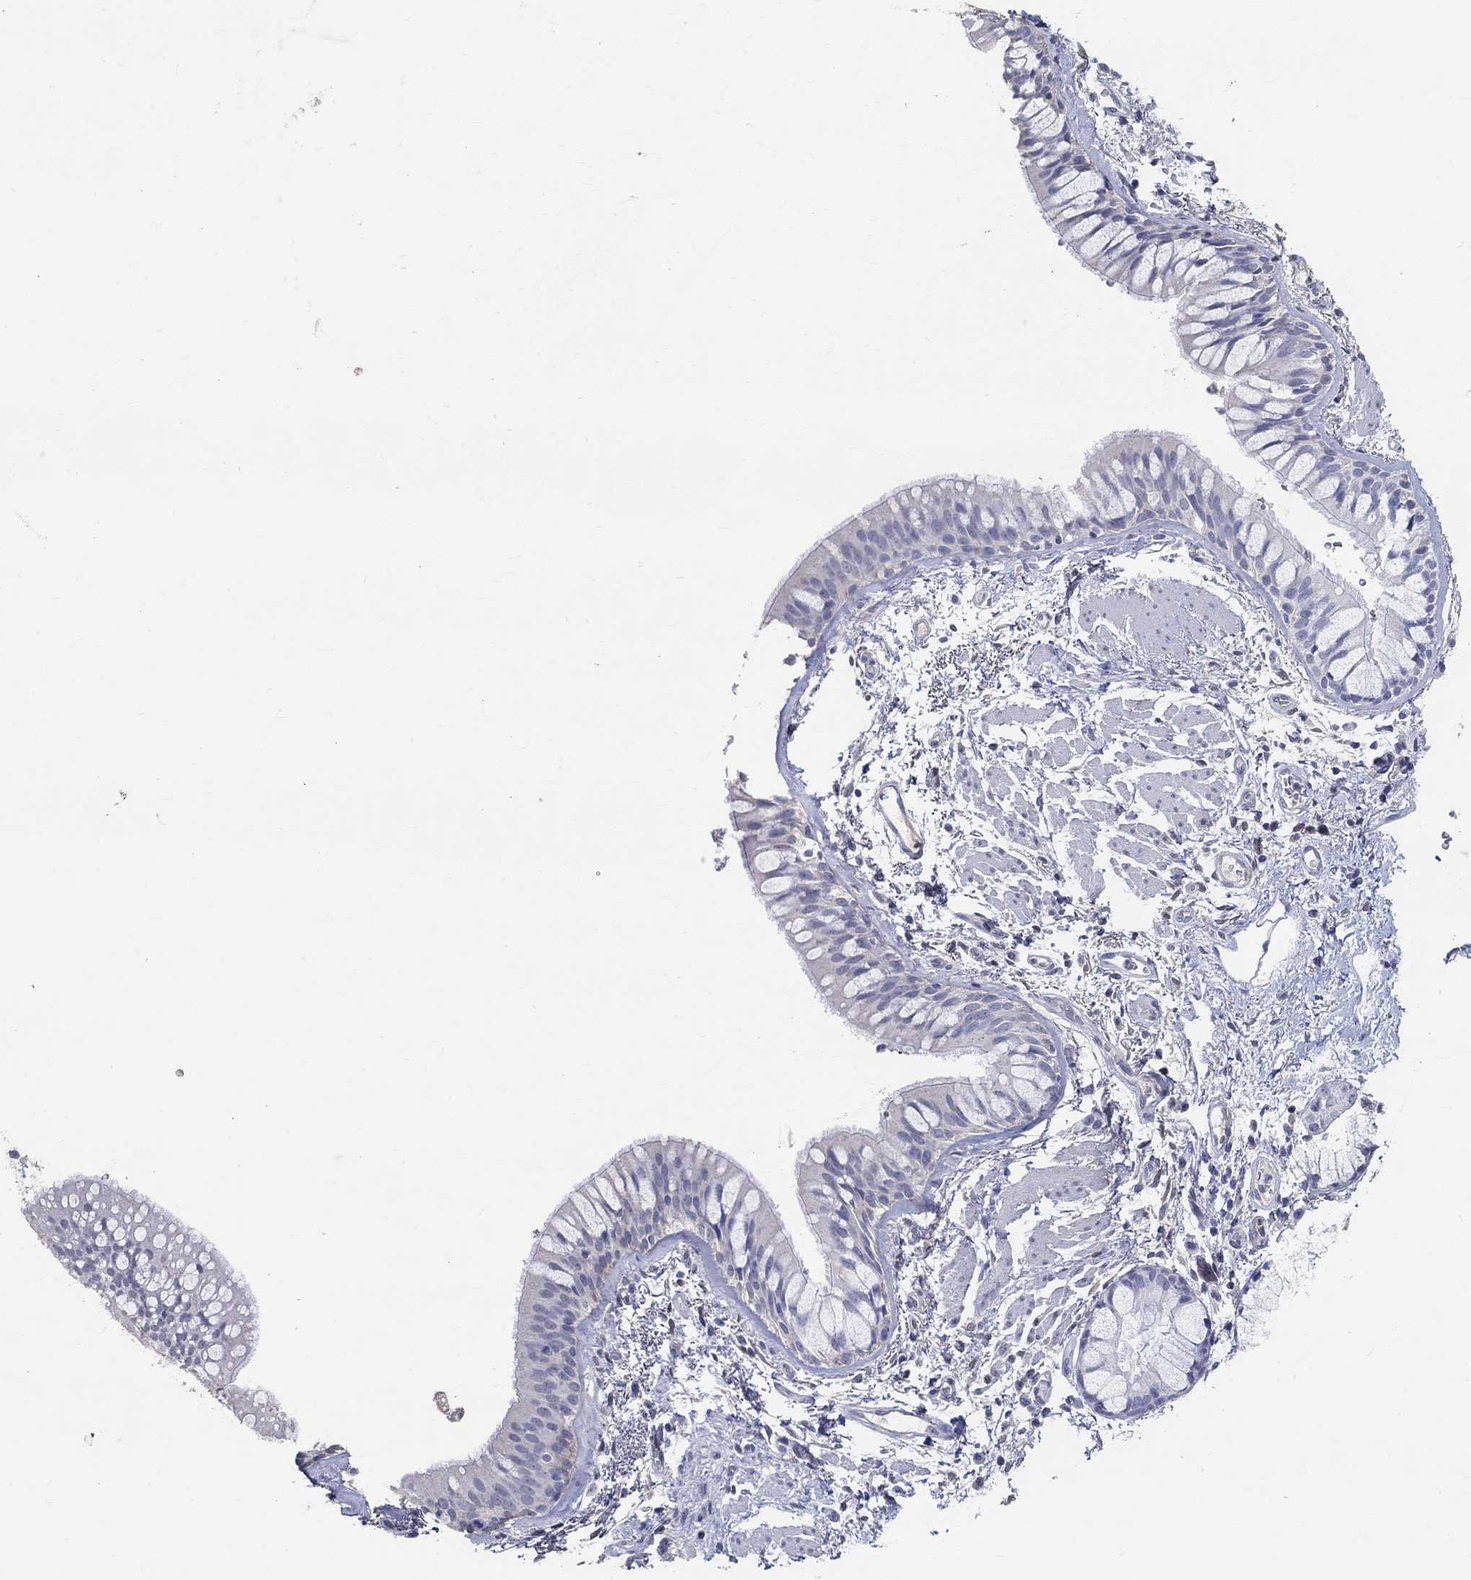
{"staining": {"intensity": "negative", "quantity": "none", "location": "none"}, "tissue": "bronchus", "cell_type": "Respiratory epithelial cells", "image_type": "normal", "snomed": [{"axis": "morphology", "description": "Normal tissue, NOS"}, {"axis": "topography", "description": "Bronchus"}, {"axis": "topography", "description": "Lung"}], "caption": "Immunohistochemistry photomicrograph of unremarkable human bronchus stained for a protein (brown), which reveals no staining in respiratory epithelial cells.", "gene": "FGF2", "patient": {"sex": "female", "age": 57}}